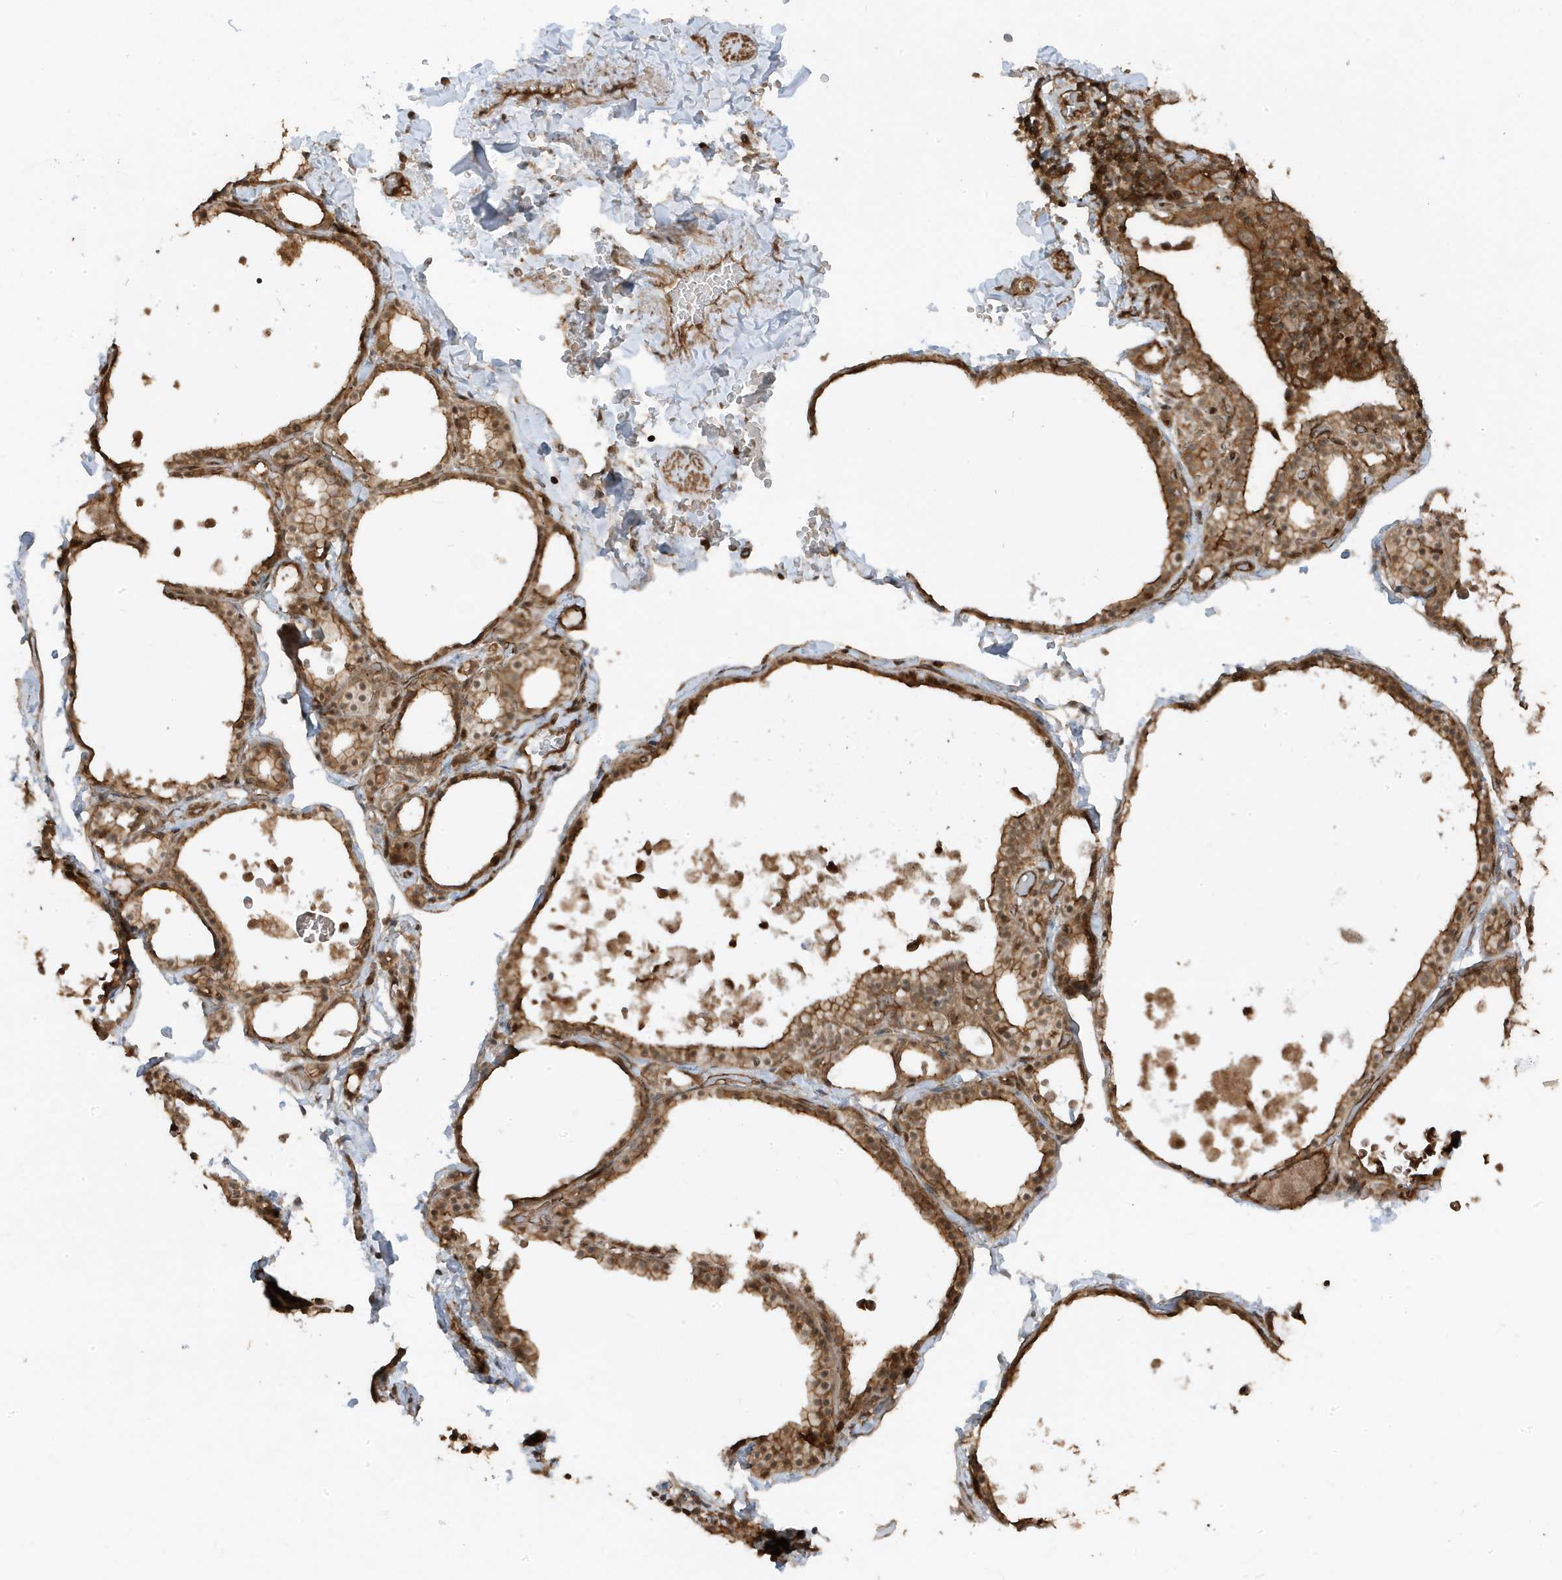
{"staining": {"intensity": "strong", "quantity": ">75%", "location": "cytoplasmic/membranous"}, "tissue": "thyroid gland", "cell_type": "Glandular cells", "image_type": "normal", "snomed": [{"axis": "morphology", "description": "Normal tissue, NOS"}, {"axis": "topography", "description": "Thyroid gland"}], "caption": "Immunohistochemical staining of normal thyroid gland displays >75% levels of strong cytoplasmic/membranous protein expression in approximately >75% of glandular cells.", "gene": "ASAP1", "patient": {"sex": "male", "age": 56}}